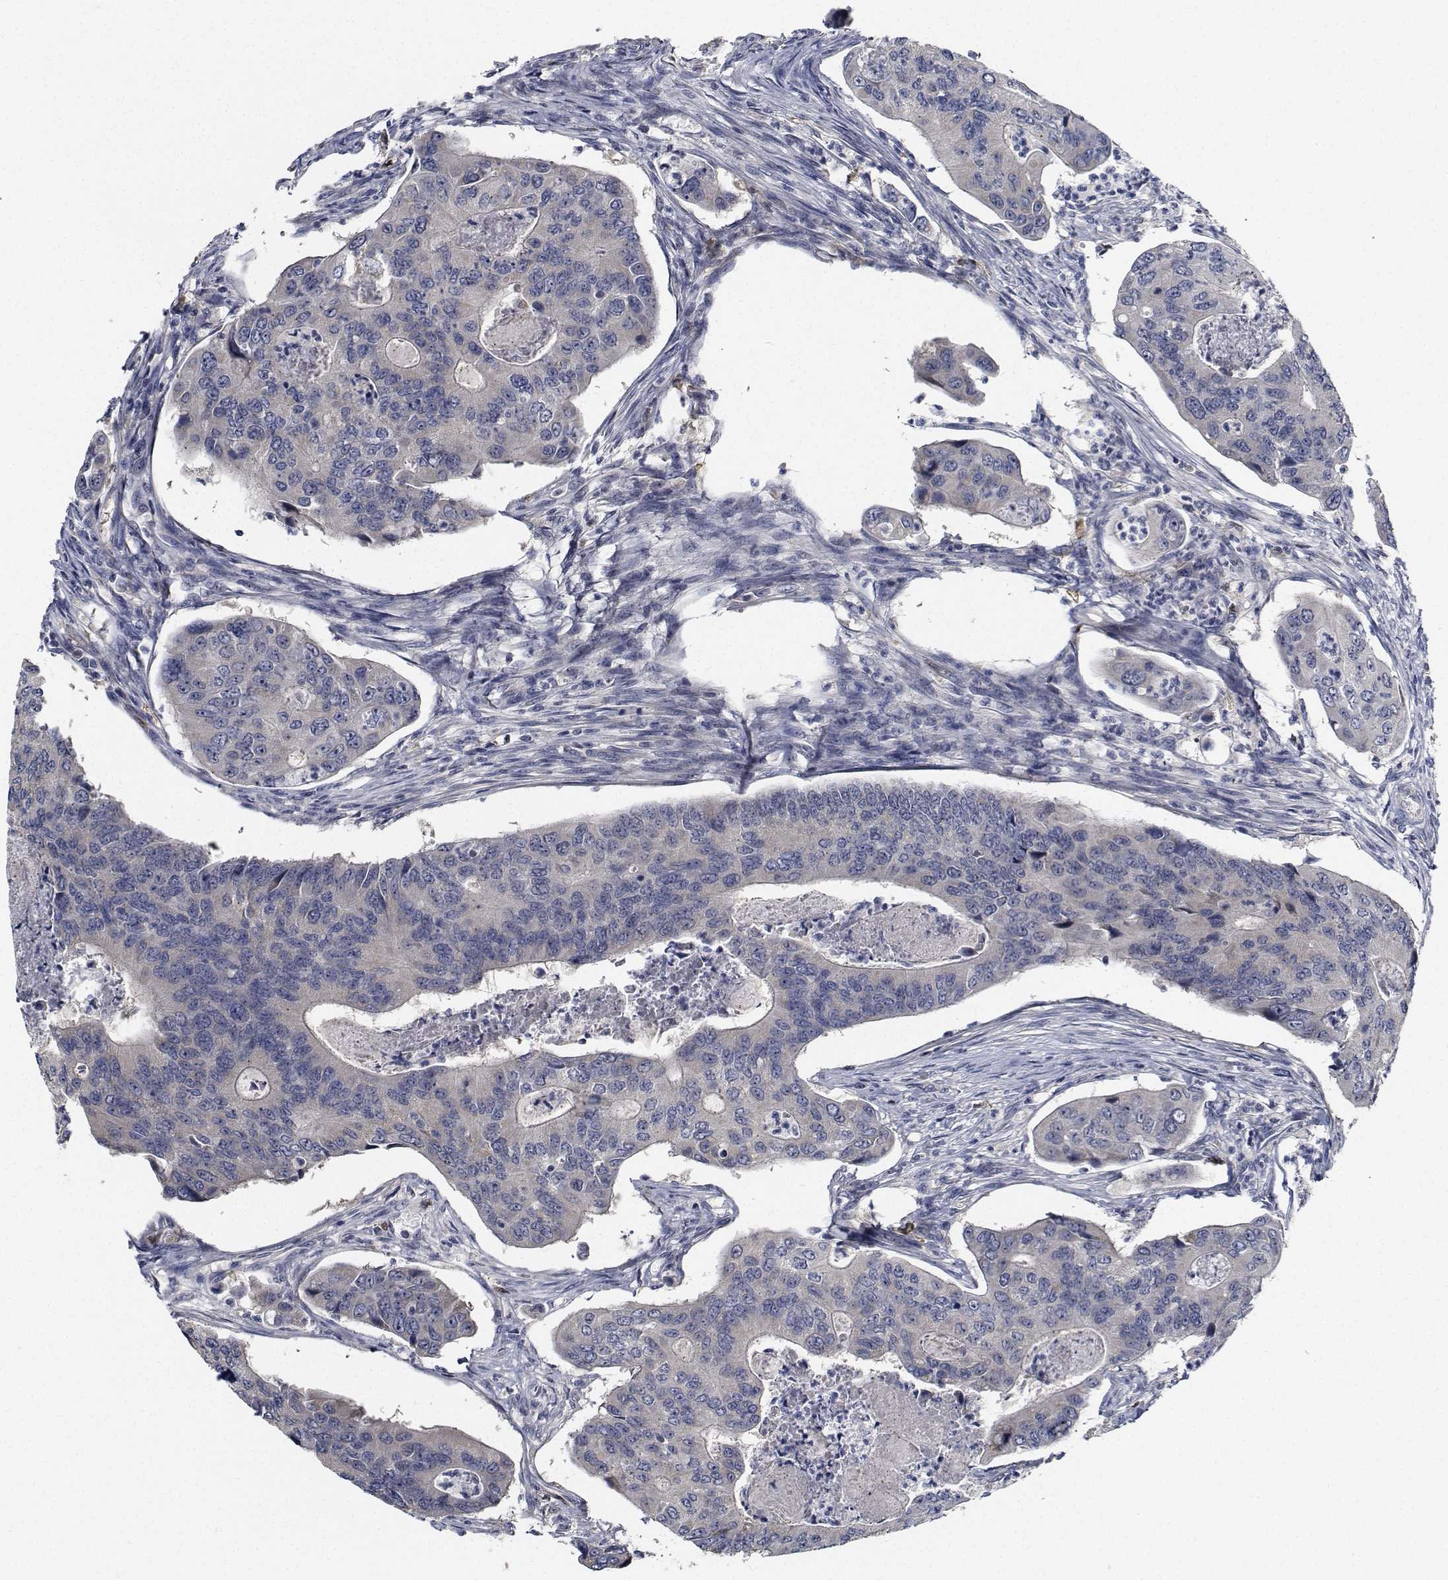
{"staining": {"intensity": "negative", "quantity": "none", "location": "none"}, "tissue": "colorectal cancer", "cell_type": "Tumor cells", "image_type": "cancer", "snomed": [{"axis": "morphology", "description": "Adenocarcinoma, NOS"}, {"axis": "topography", "description": "Colon"}], "caption": "Immunohistochemistry (IHC) micrograph of neoplastic tissue: colorectal cancer (adenocarcinoma) stained with DAB (3,3'-diaminobenzidine) demonstrates no significant protein expression in tumor cells.", "gene": "NVL", "patient": {"sex": "female", "age": 67}}